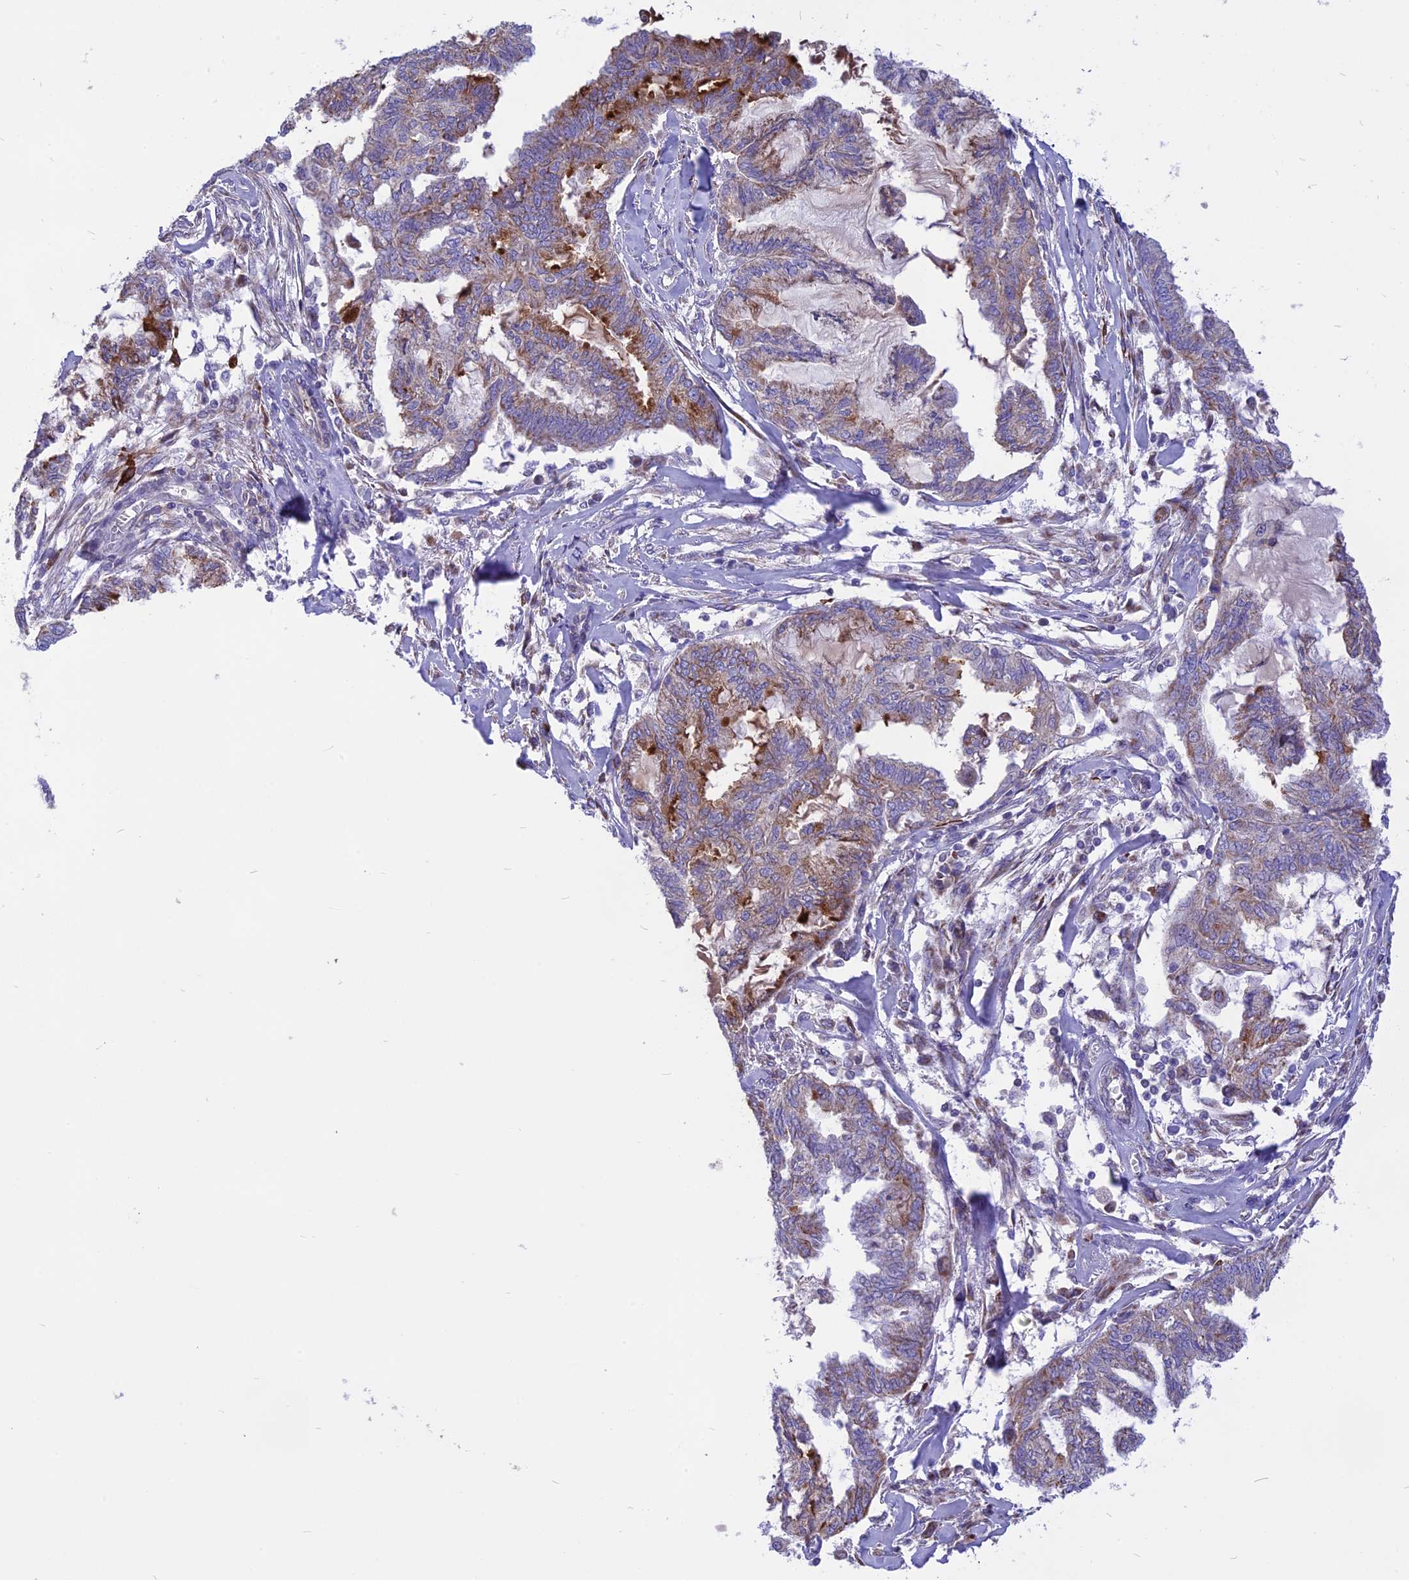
{"staining": {"intensity": "moderate", "quantity": "25%-75%", "location": "cytoplasmic/membranous"}, "tissue": "endometrial cancer", "cell_type": "Tumor cells", "image_type": "cancer", "snomed": [{"axis": "morphology", "description": "Adenocarcinoma, NOS"}, {"axis": "topography", "description": "Endometrium"}], "caption": "Immunohistochemistry (IHC) of human endometrial cancer displays medium levels of moderate cytoplasmic/membranous expression in about 25%-75% of tumor cells.", "gene": "DOC2B", "patient": {"sex": "female", "age": 86}}